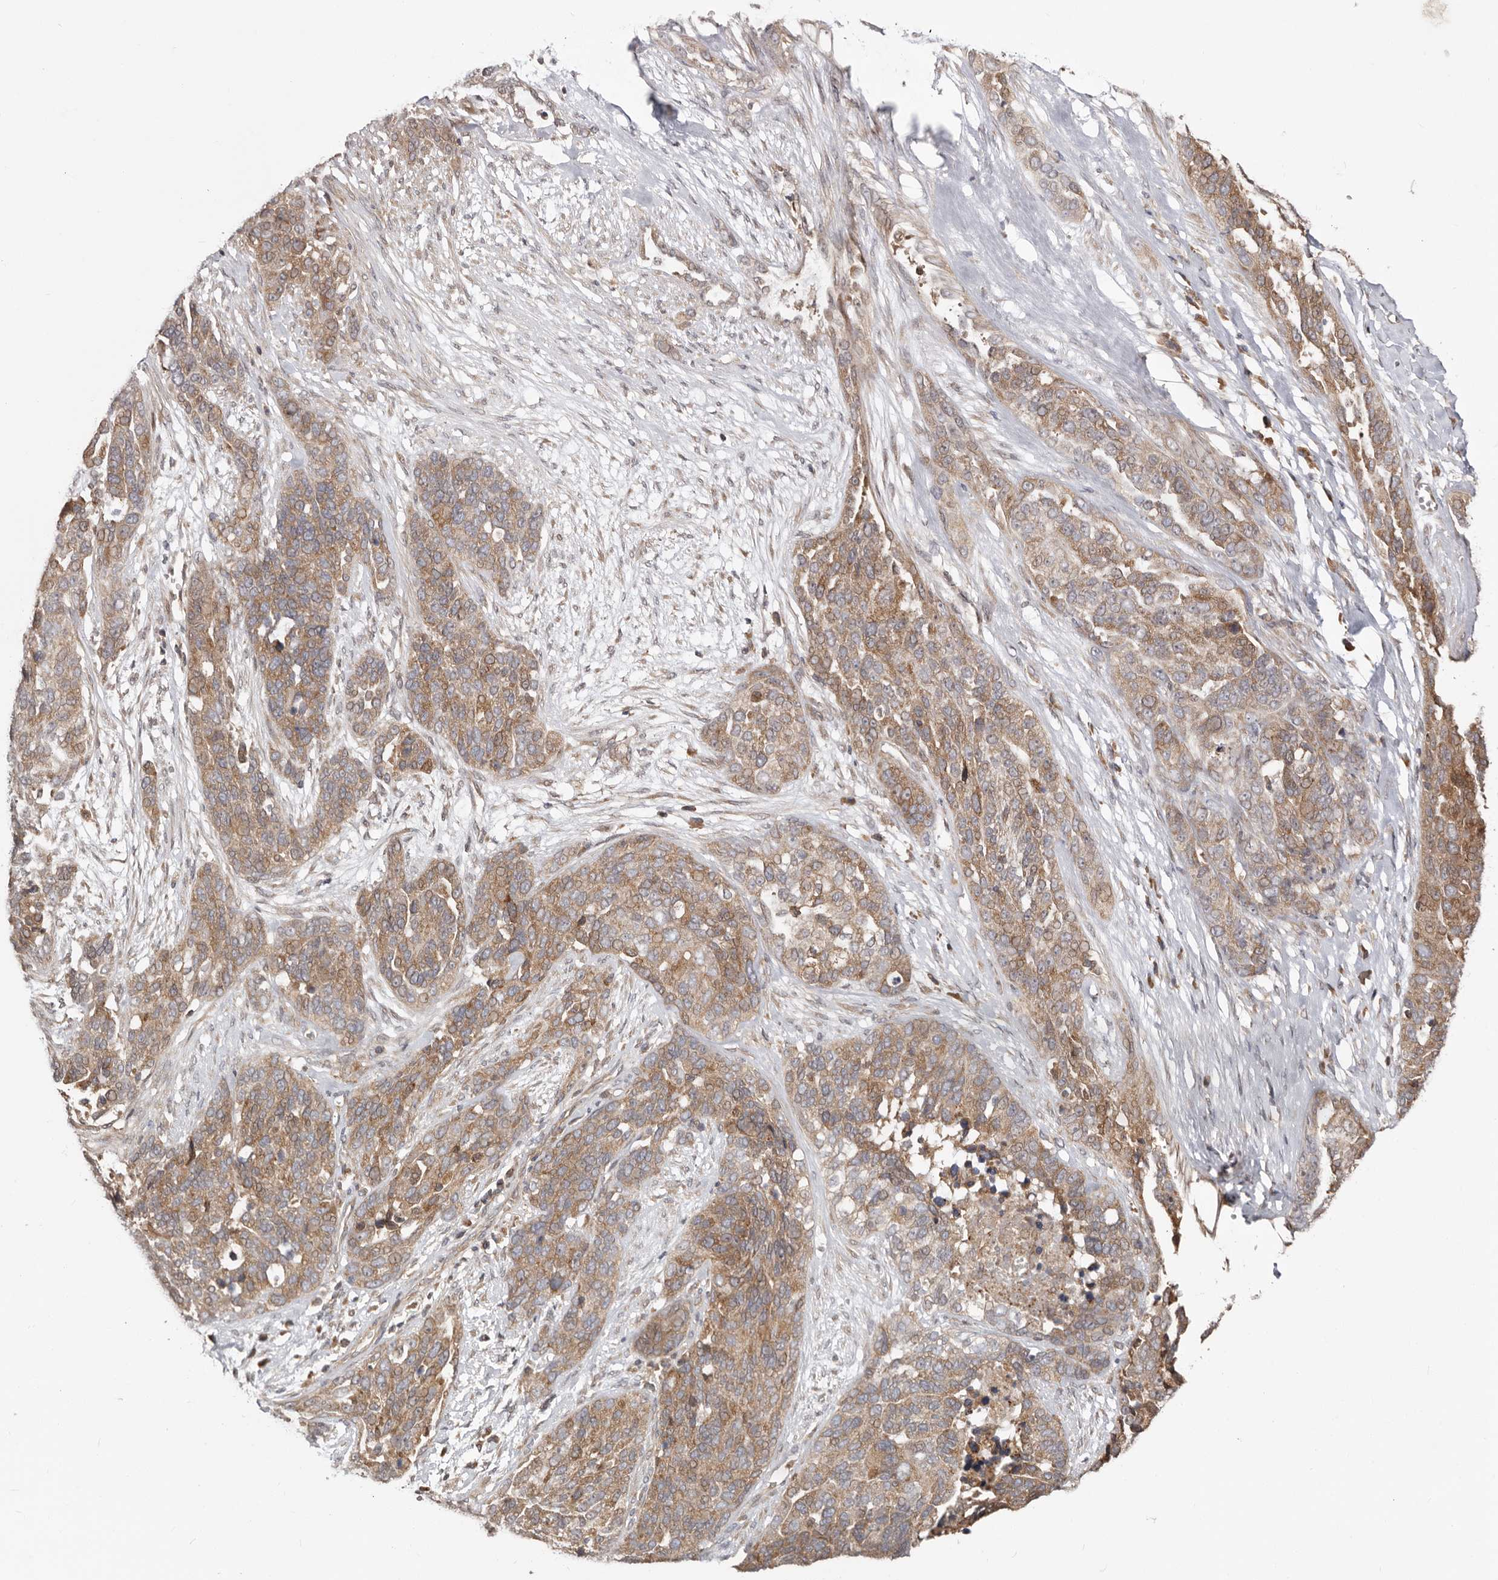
{"staining": {"intensity": "moderate", "quantity": ">75%", "location": "cytoplasmic/membranous"}, "tissue": "ovarian cancer", "cell_type": "Tumor cells", "image_type": "cancer", "snomed": [{"axis": "morphology", "description": "Cystadenocarcinoma, serous, NOS"}, {"axis": "topography", "description": "Ovary"}], "caption": "Protein staining of serous cystadenocarcinoma (ovarian) tissue exhibits moderate cytoplasmic/membranous positivity in approximately >75% of tumor cells. (IHC, brightfield microscopy, high magnification).", "gene": "TMUB1", "patient": {"sex": "female", "age": 44}}